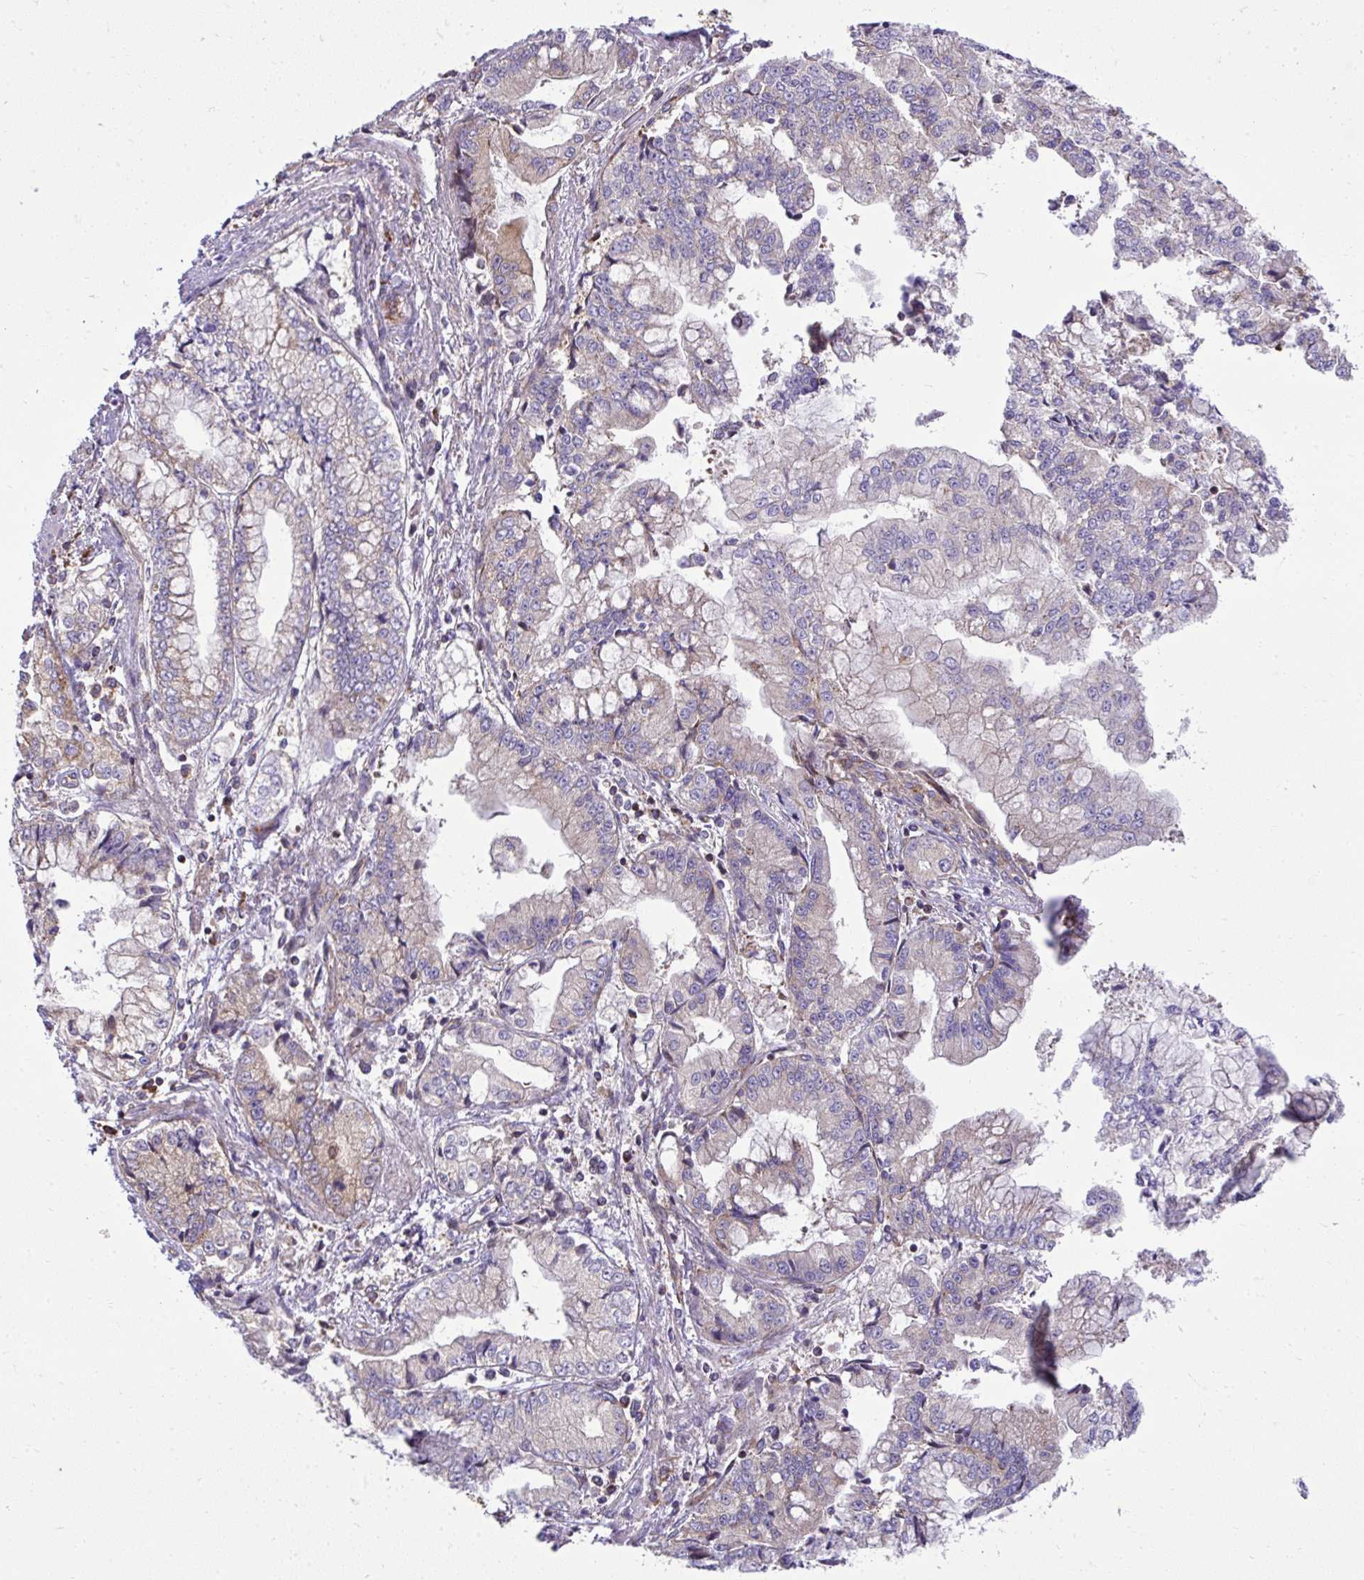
{"staining": {"intensity": "negative", "quantity": "none", "location": "none"}, "tissue": "stomach cancer", "cell_type": "Tumor cells", "image_type": "cancer", "snomed": [{"axis": "morphology", "description": "Adenocarcinoma, NOS"}, {"axis": "topography", "description": "Stomach, upper"}], "caption": "Human stomach cancer (adenocarcinoma) stained for a protein using immunohistochemistry demonstrates no positivity in tumor cells.", "gene": "NMNAT3", "patient": {"sex": "female", "age": 74}}